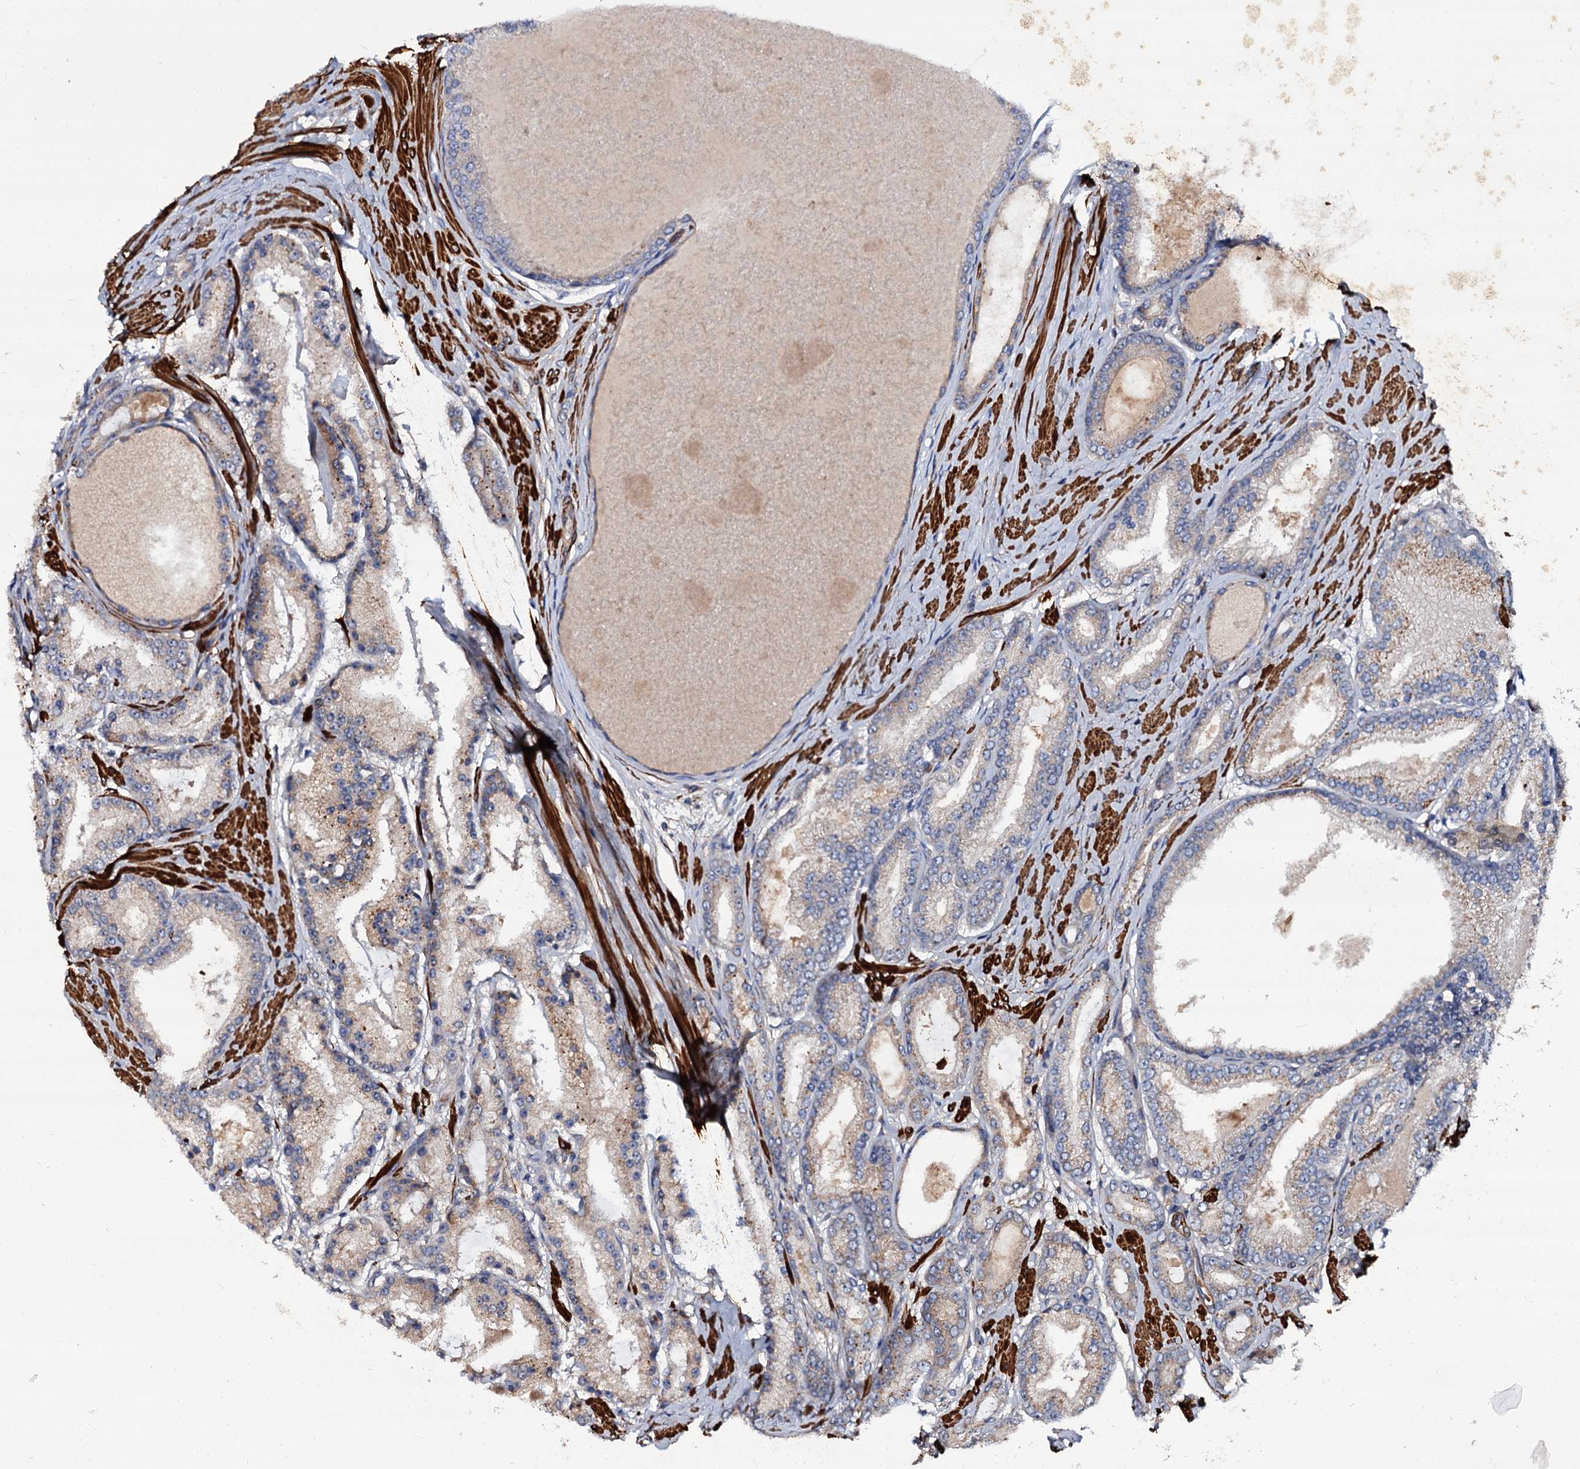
{"staining": {"intensity": "weak", "quantity": "<25%", "location": "cytoplasmic/membranous"}, "tissue": "prostate cancer", "cell_type": "Tumor cells", "image_type": "cancer", "snomed": [{"axis": "morphology", "description": "Adenocarcinoma, High grade"}, {"axis": "topography", "description": "Prostate"}], "caption": "IHC image of neoplastic tissue: prostate cancer (adenocarcinoma (high-grade)) stained with DAB (3,3'-diaminobenzidine) demonstrates no significant protein positivity in tumor cells.", "gene": "ISM2", "patient": {"sex": "male", "age": 59}}